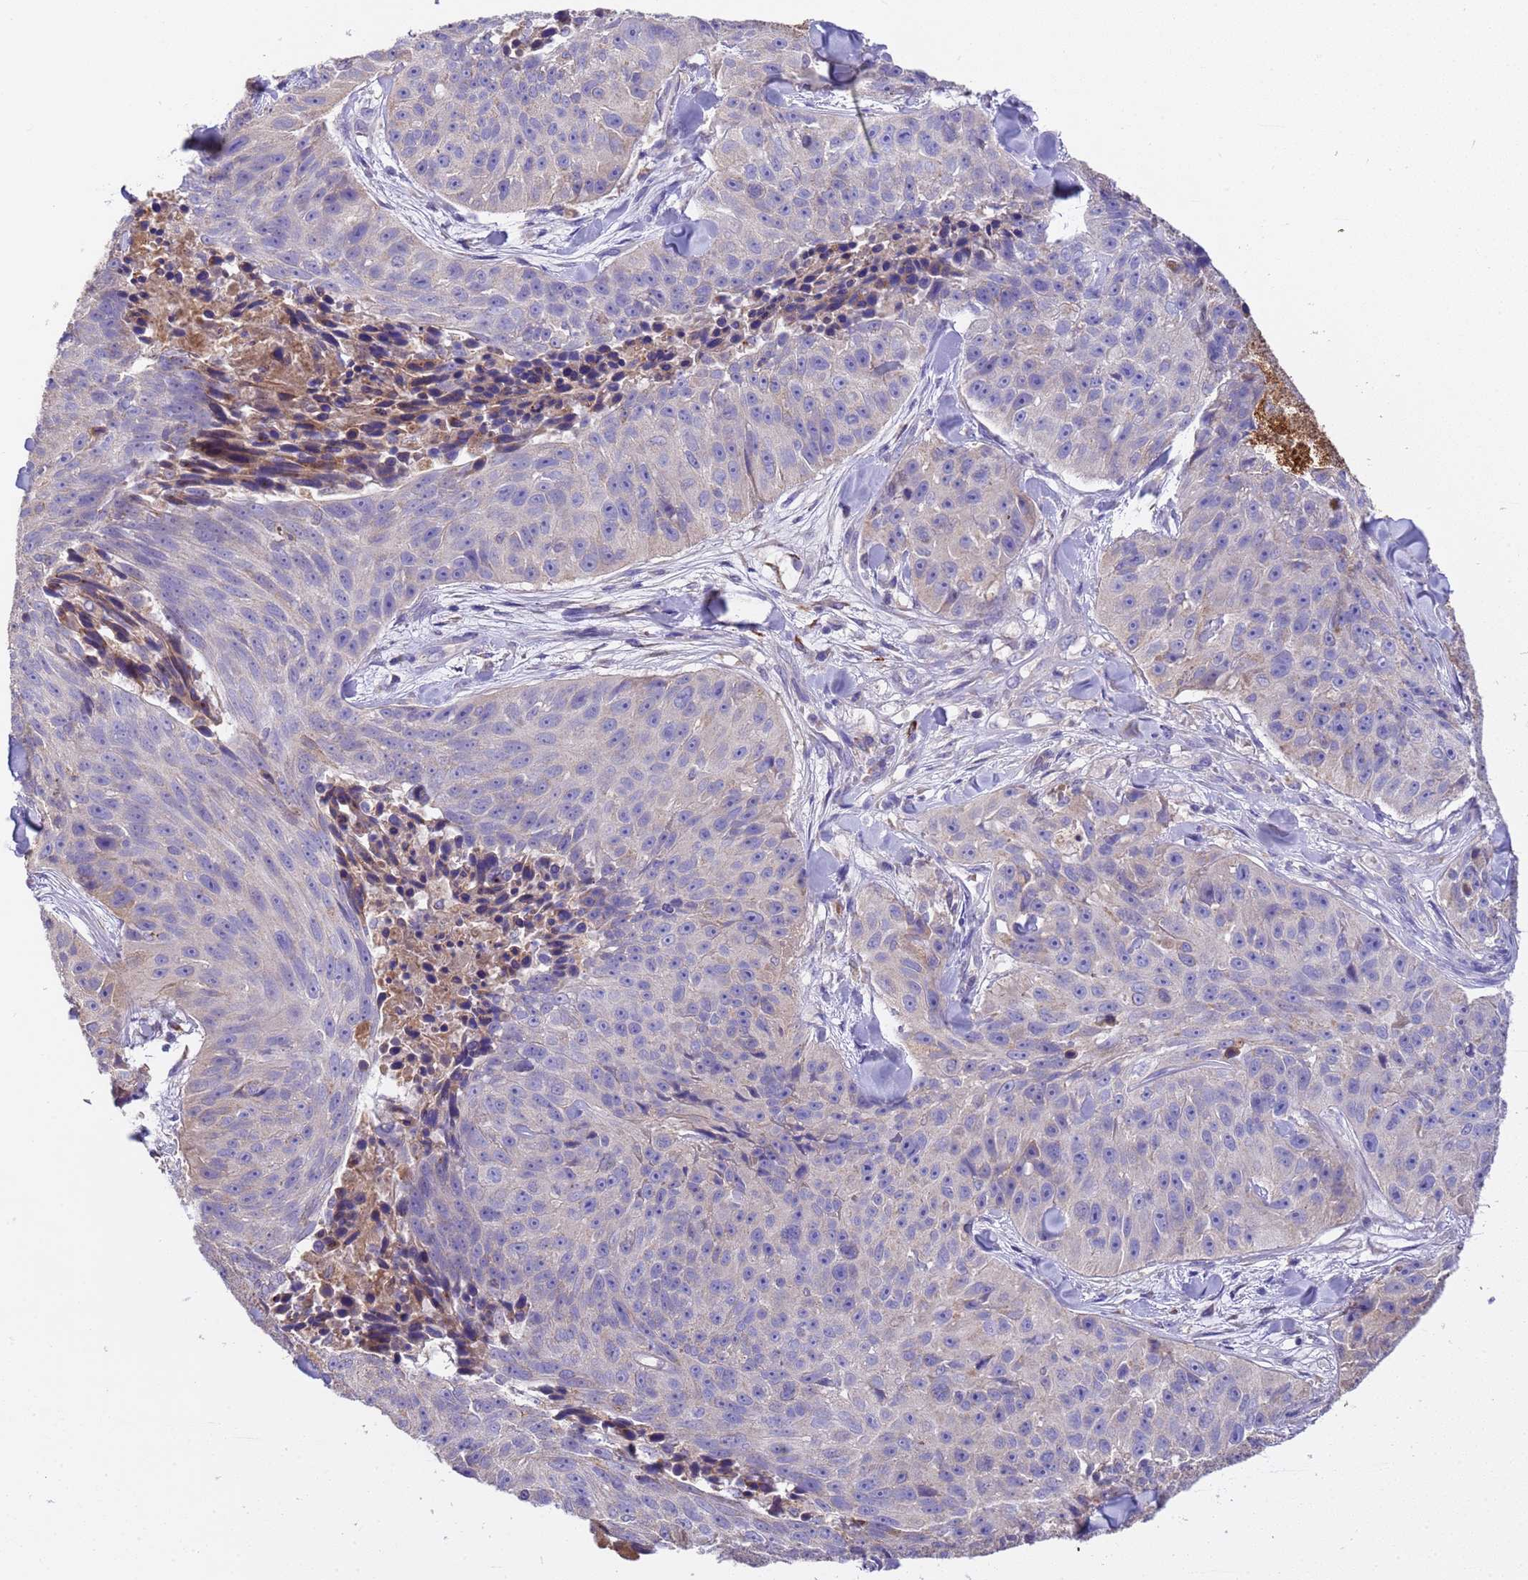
{"staining": {"intensity": "negative", "quantity": "none", "location": "none"}, "tissue": "skin cancer", "cell_type": "Tumor cells", "image_type": "cancer", "snomed": [{"axis": "morphology", "description": "Squamous cell carcinoma, NOS"}, {"axis": "topography", "description": "Skin"}], "caption": "Immunohistochemistry (IHC) histopathology image of neoplastic tissue: squamous cell carcinoma (skin) stained with DAB demonstrates no significant protein staining in tumor cells.", "gene": "SLC24A3", "patient": {"sex": "female", "age": 87}}